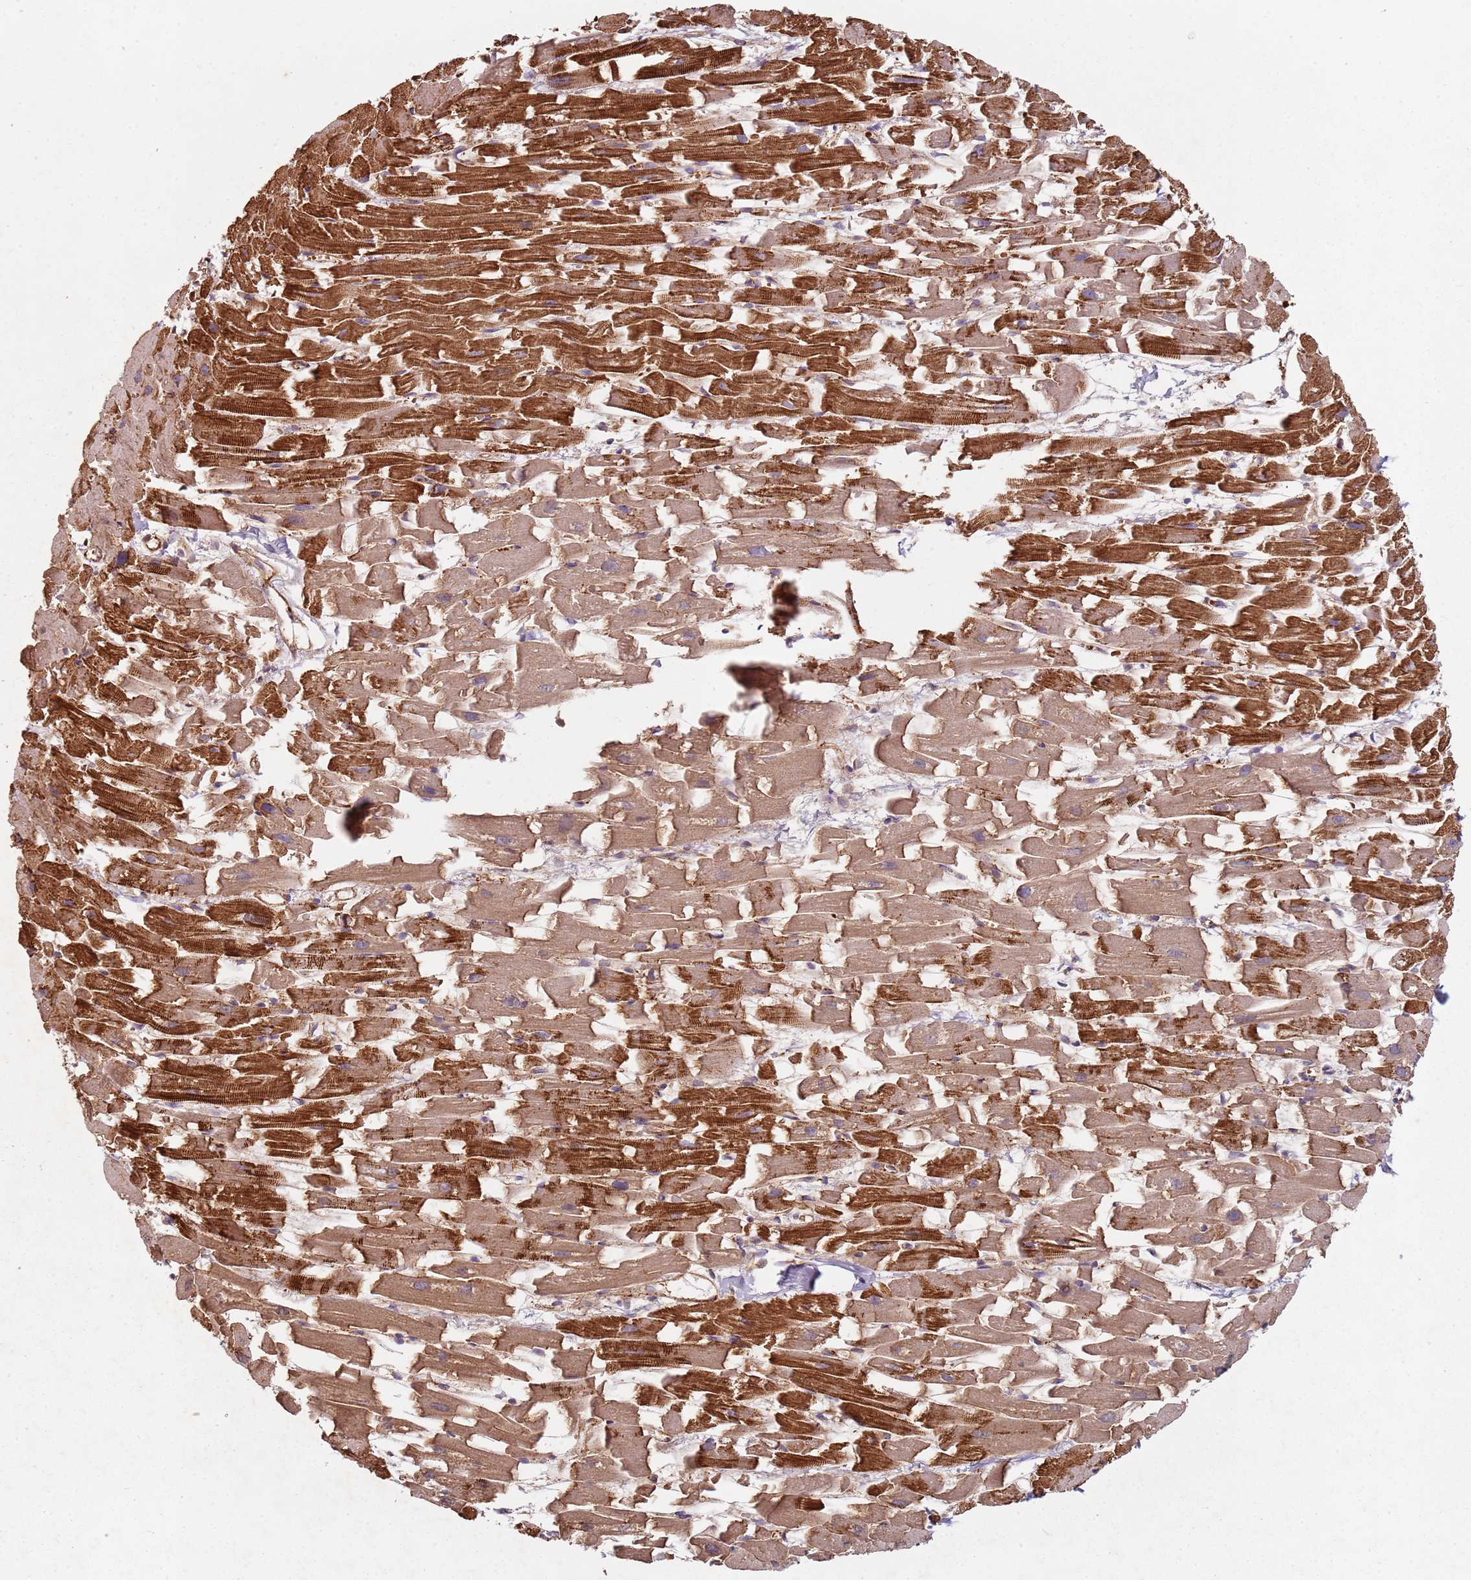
{"staining": {"intensity": "strong", "quantity": ">75%", "location": "cytoplasmic/membranous"}, "tissue": "heart muscle", "cell_type": "Cardiomyocytes", "image_type": "normal", "snomed": [{"axis": "morphology", "description": "Normal tissue, NOS"}, {"axis": "topography", "description": "Heart"}], "caption": "Protein expression by immunohistochemistry (IHC) exhibits strong cytoplasmic/membranous positivity in approximately >75% of cardiomyocytes in unremarkable heart muscle. (DAB (3,3'-diaminobenzidine) = brown stain, brightfield microscopy at high magnification).", "gene": "C2CD4B", "patient": {"sex": "female", "age": 64}}